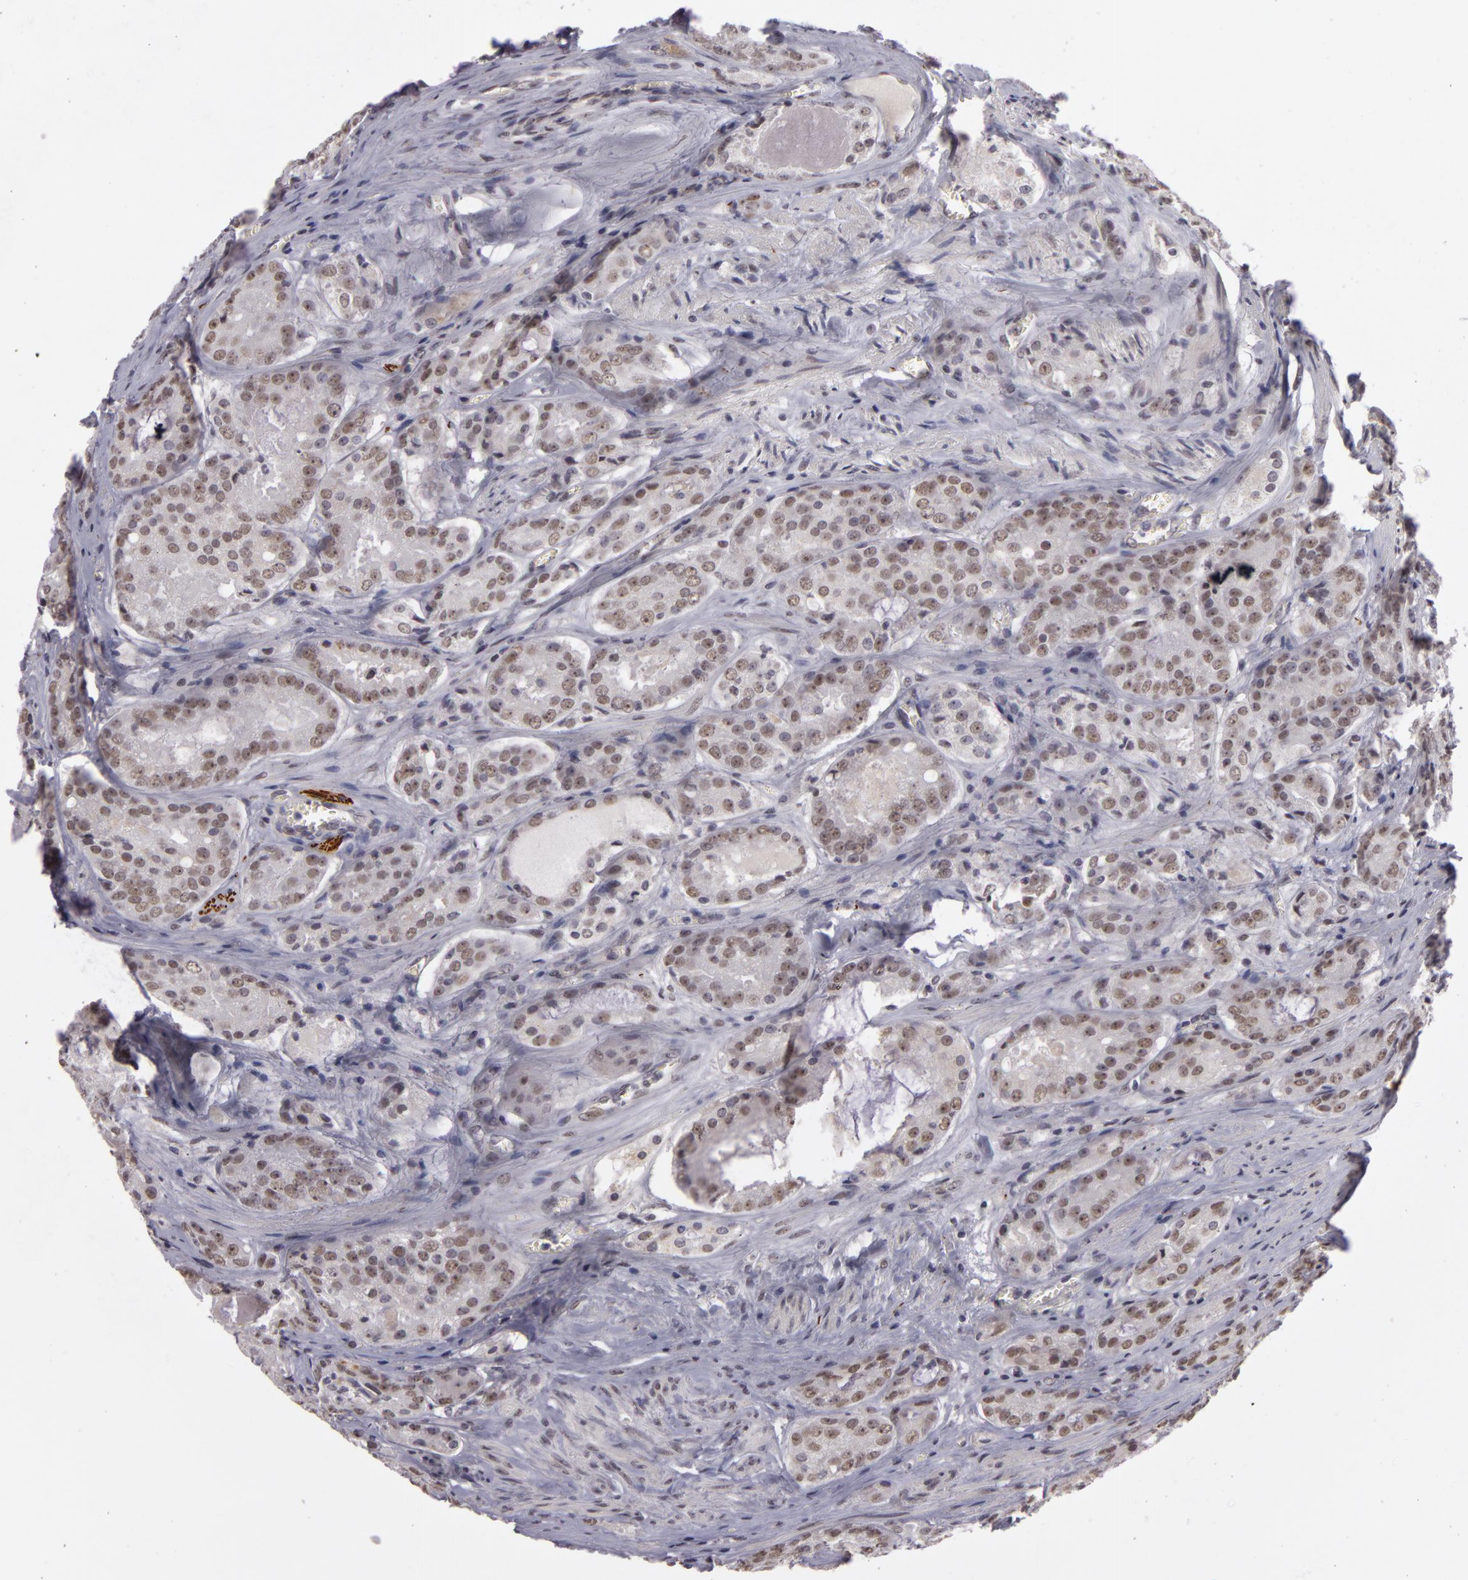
{"staining": {"intensity": "weak", "quantity": "<25%", "location": "nuclear"}, "tissue": "prostate cancer", "cell_type": "Tumor cells", "image_type": "cancer", "snomed": [{"axis": "morphology", "description": "Adenocarcinoma, Medium grade"}, {"axis": "topography", "description": "Prostate"}], "caption": "Prostate cancer was stained to show a protein in brown. There is no significant expression in tumor cells.", "gene": "RRP7A", "patient": {"sex": "male", "age": 60}}